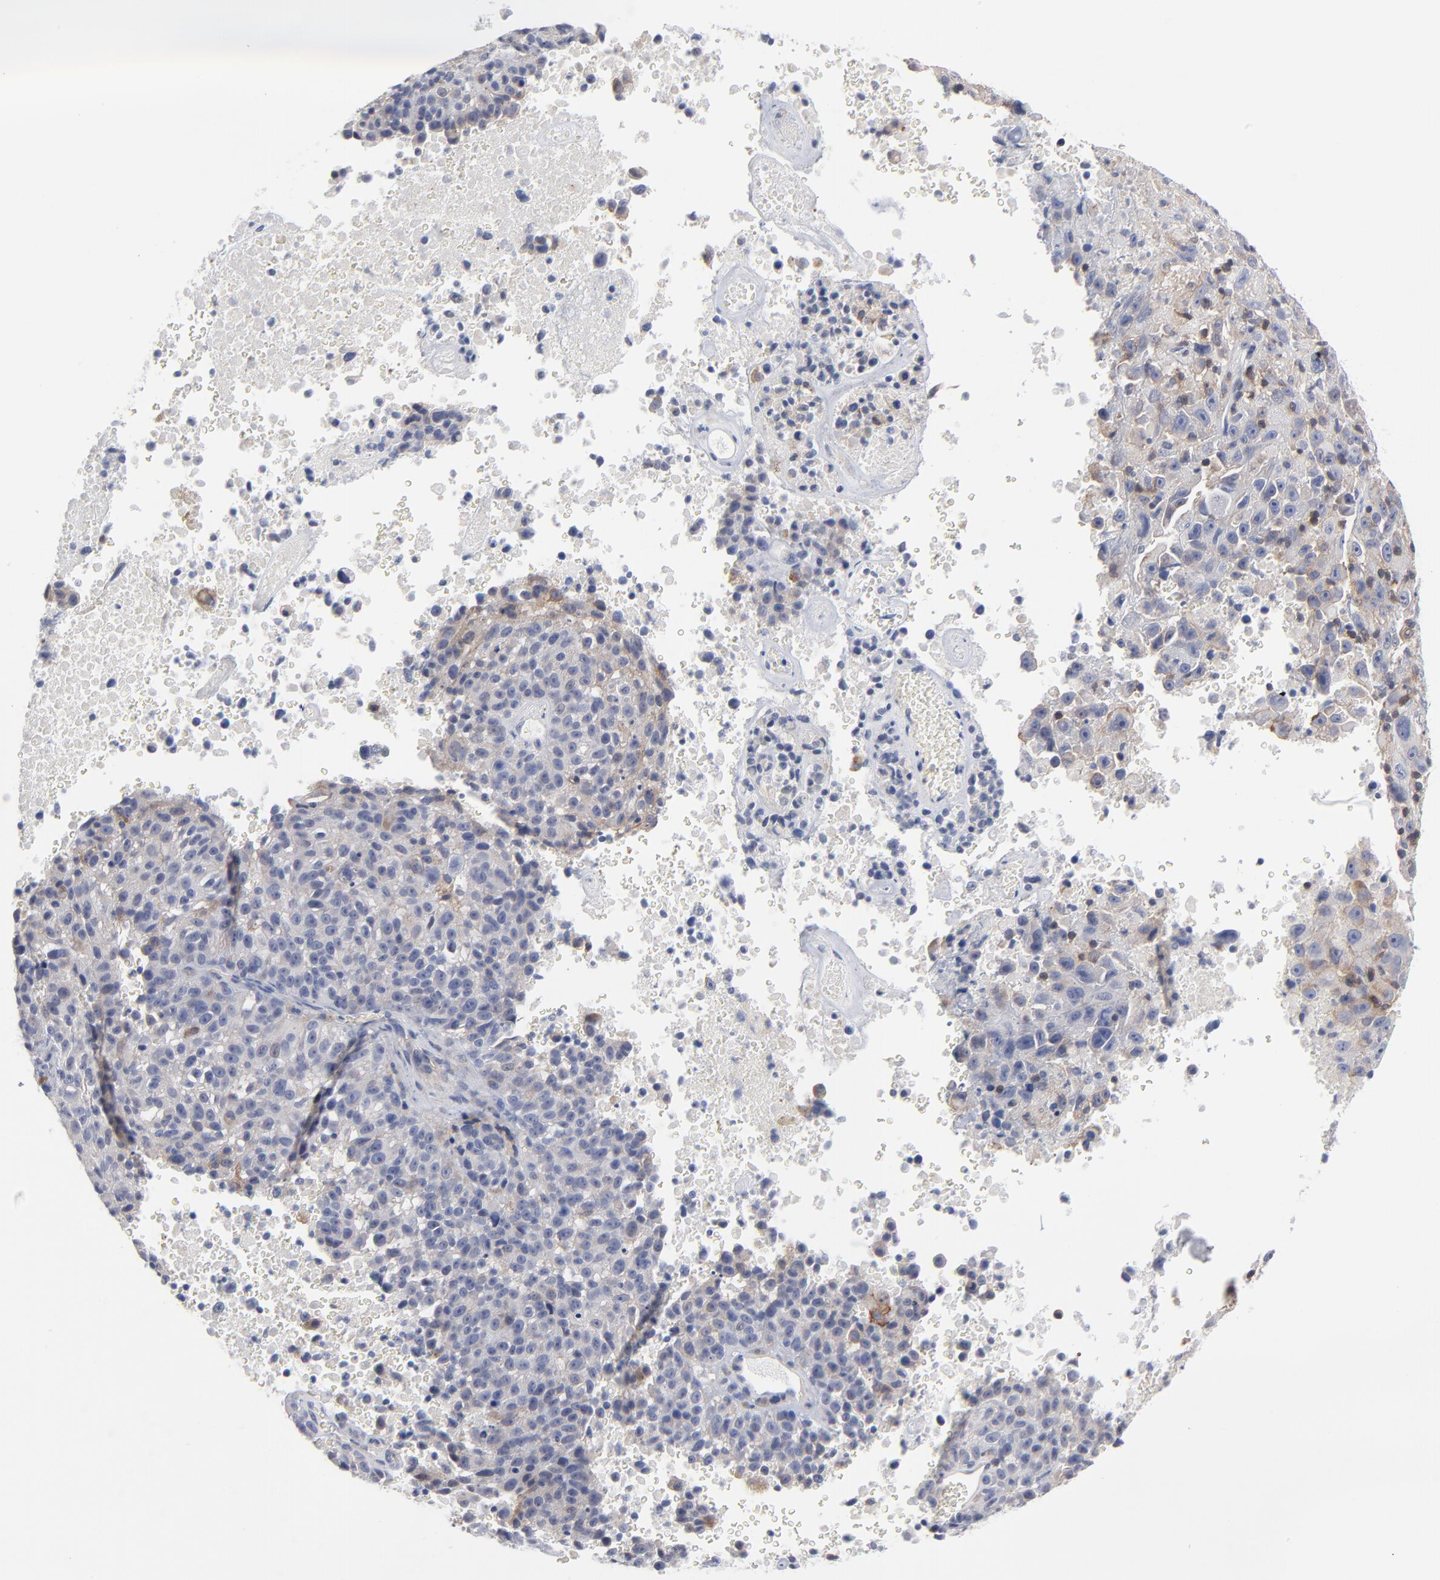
{"staining": {"intensity": "weak", "quantity": "25%-75%", "location": "cytoplasmic/membranous"}, "tissue": "melanoma", "cell_type": "Tumor cells", "image_type": "cancer", "snomed": [{"axis": "morphology", "description": "Malignant melanoma, Metastatic site"}, {"axis": "topography", "description": "Cerebral cortex"}], "caption": "Protein analysis of malignant melanoma (metastatic site) tissue displays weak cytoplasmic/membranous positivity in about 25%-75% of tumor cells.", "gene": "PDLIM2", "patient": {"sex": "female", "age": 52}}